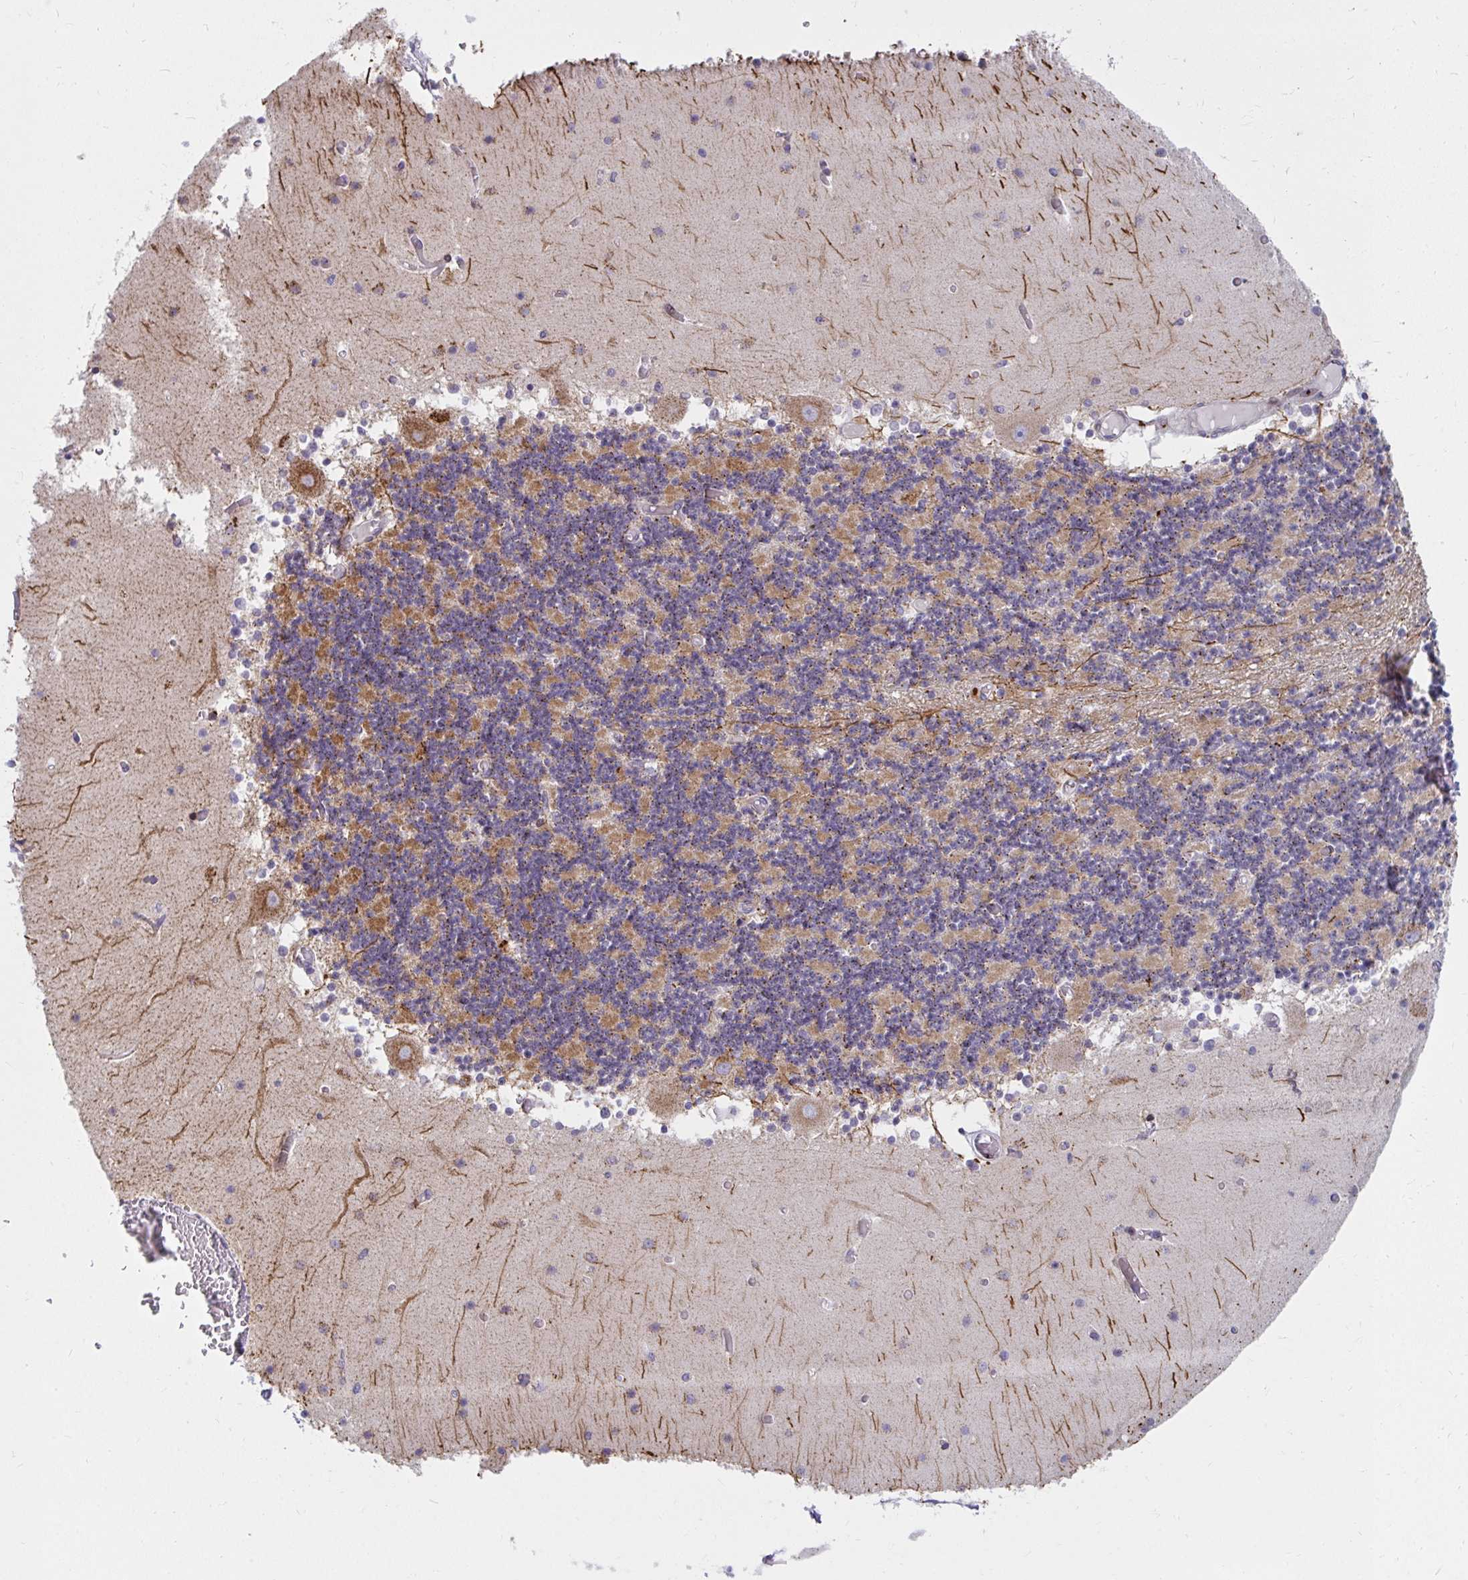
{"staining": {"intensity": "moderate", "quantity": "25%-75%", "location": "cytoplasmic/membranous"}, "tissue": "cerebellum", "cell_type": "Cells in granular layer", "image_type": "normal", "snomed": [{"axis": "morphology", "description": "Normal tissue, NOS"}, {"axis": "topography", "description": "Cerebellum"}], "caption": "DAB (3,3'-diaminobenzidine) immunohistochemical staining of normal human cerebellum demonstrates moderate cytoplasmic/membranous protein staining in approximately 25%-75% of cells in granular layer.", "gene": "EXOC5", "patient": {"sex": "female", "age": 28}}